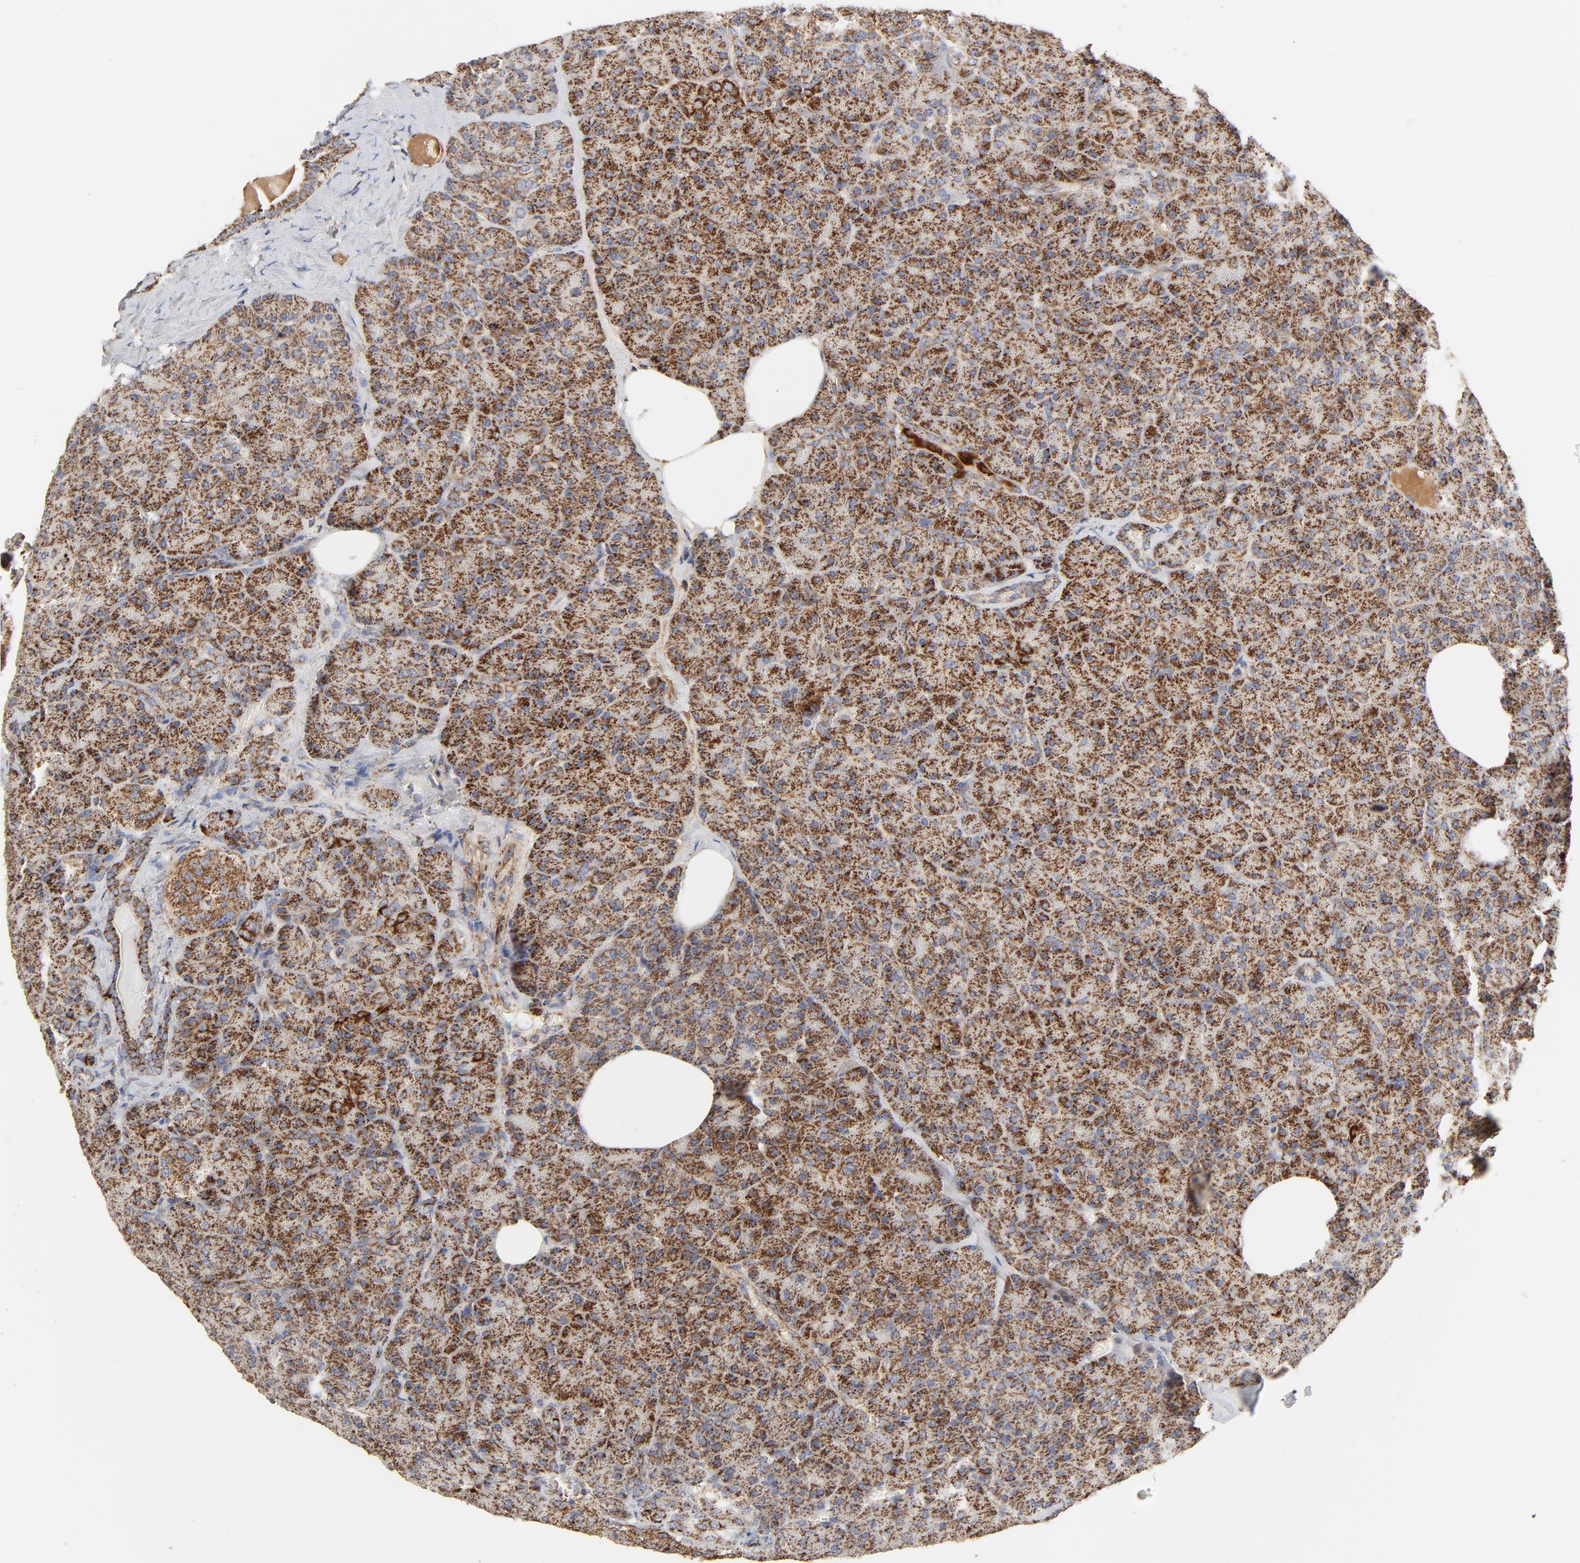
{"staining": {"intensity": "strong", "quantity": ">75%", "location": "cytoplasmic/membranous"}, "tissue": "pancreas", "cell_type": "Exocrine glandular cells", "image_type": "normal", "snomed": [{"axis": "morphology", "description": "Normal tissue, NOS"}, {"axis": "topography", "description": "Pancreas"}], "caption": "Immunohistochemical staining of unremarkable pancreas displays >75% levels of strong cytoplasmic/membranous protein staining in about >75% of exocrine glandular cells.", "gene": "PCNX4", "patient": {"sex": "female", "age": 35}}